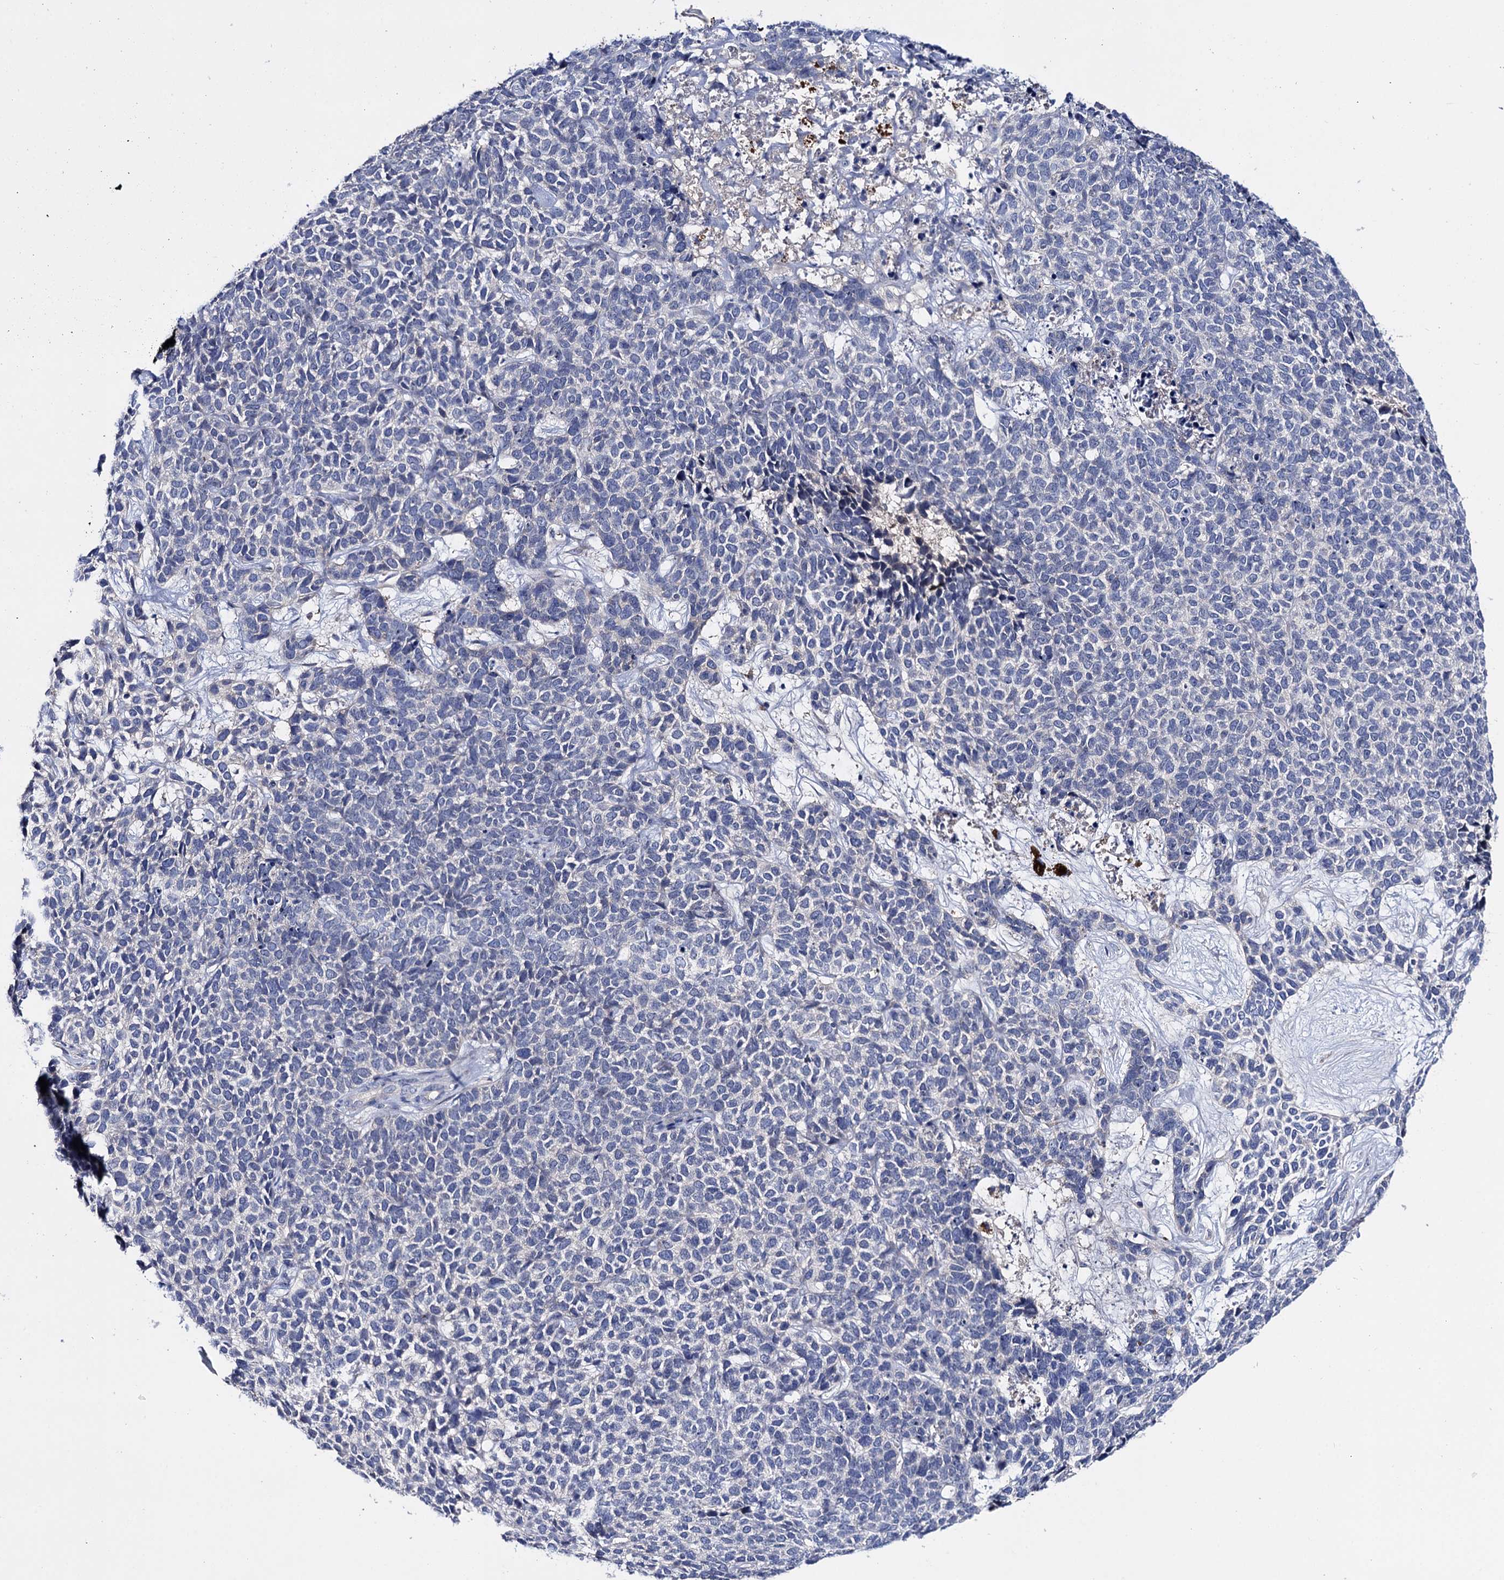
{"staining": {"intensity": "negative", "quantity": "none", "location": "none"}, "tissue": "skin cancer", "cell_type": "Tumor cells", "image_type": "cancer", "snomed": [{"axis": "morphology", "description": "Basal cell carcinoma"}, {"axis": "topography", "description": "Skin"}], "caption": "DAB immunohistochemical staining of human skin basal cell carcinoma shows no significant expression in tumor cells.", "gene": "PPP1R32", "patient": {"sex": "female", "age": 84}}